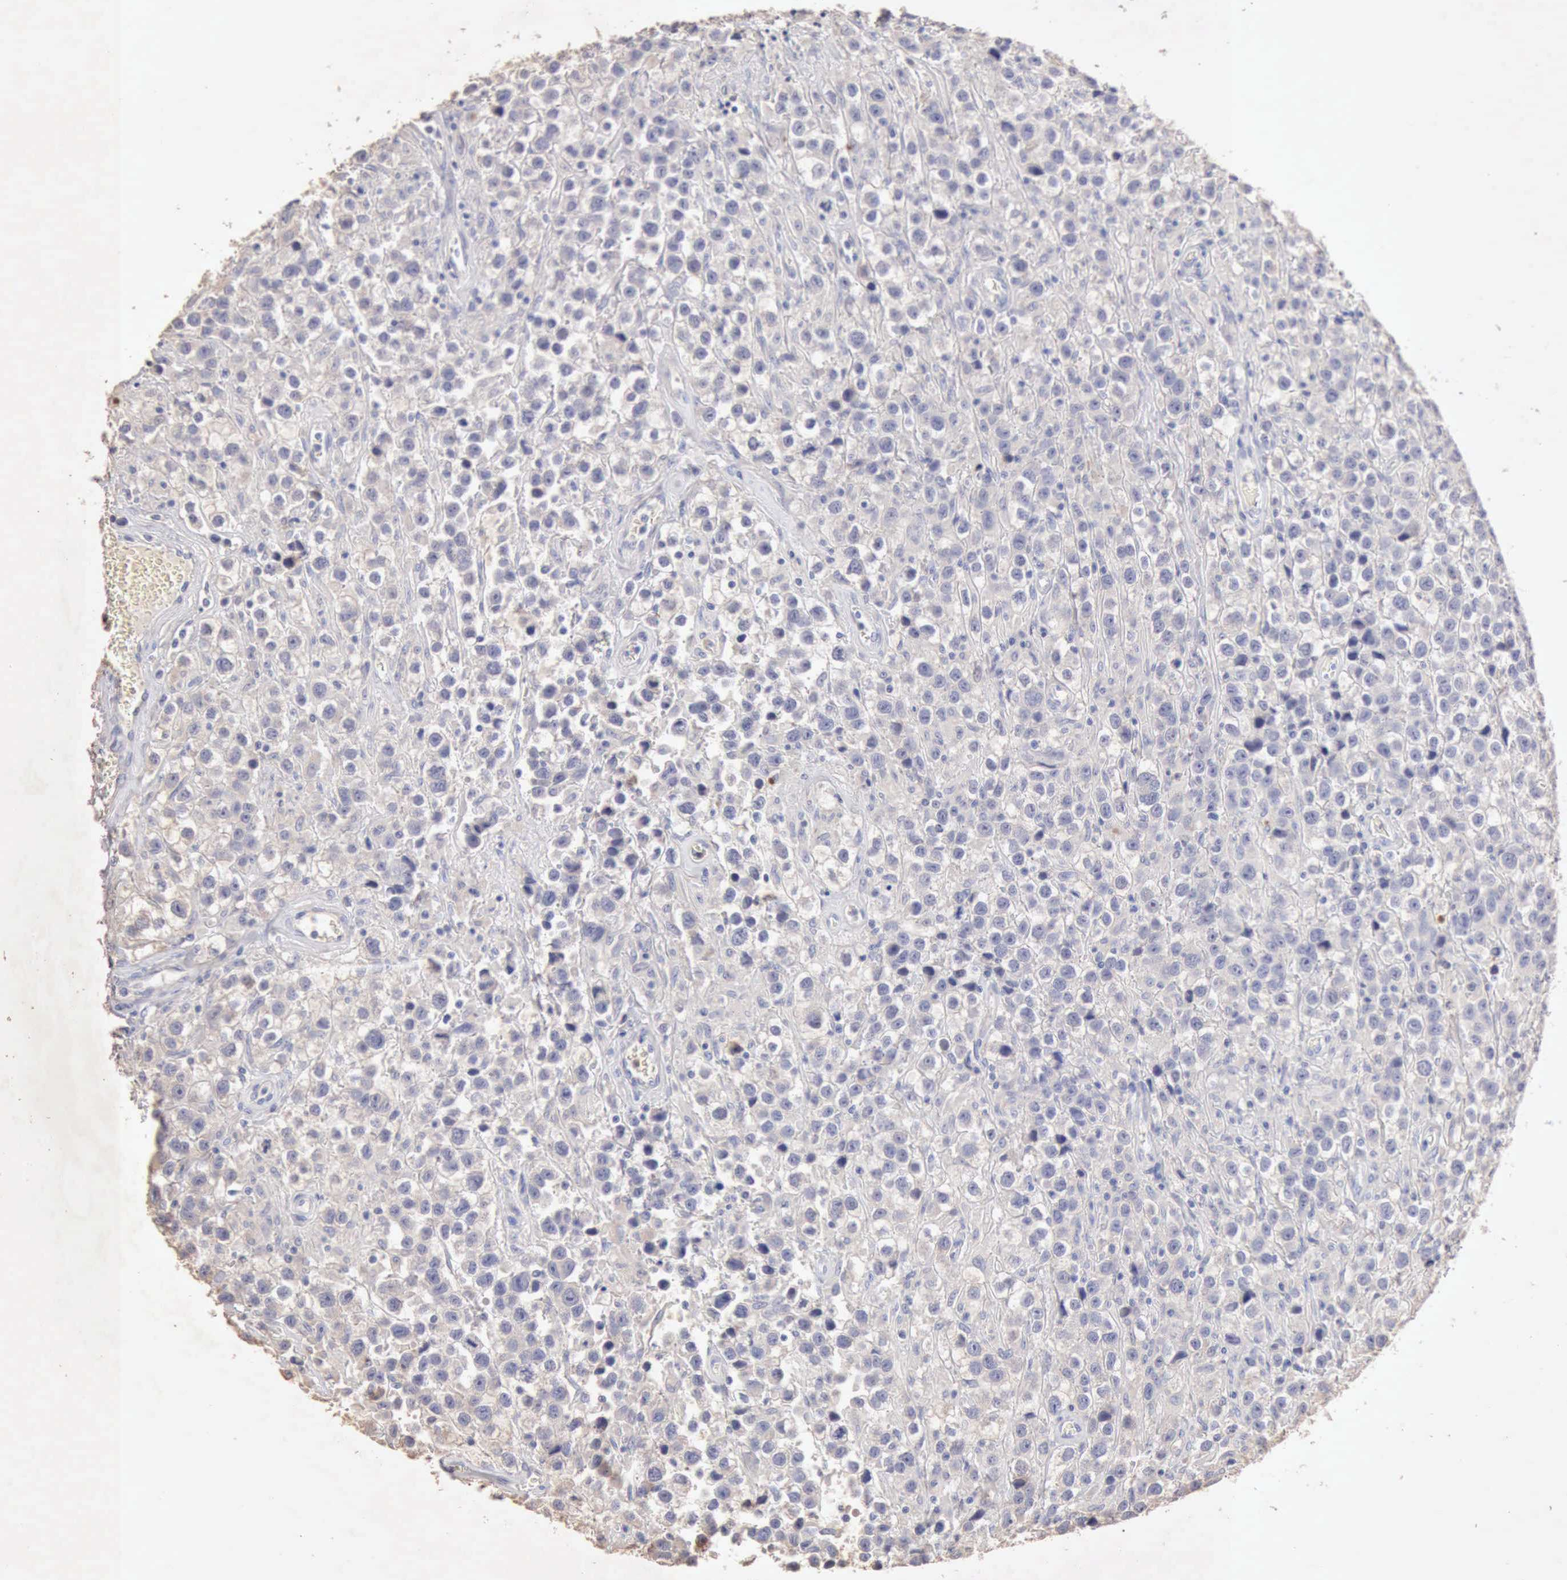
{"staining": {"intensity": "negative", "quantity": "none", "location": "none"}, "tissue": "testis cancer", "cell_type": "Tumor cells", "image_type": "cancer", "snomed": [{"axis": "morphology", "description": "Seminoma, NOS"}, {"axis": "topography", "description": "Testis"}], "caption": "IHC of testis cancer (seminoma) exhibits no expression in tumor cells.", "gene": "KRT6B", "patient": {"sex": "male", "age": 43}}